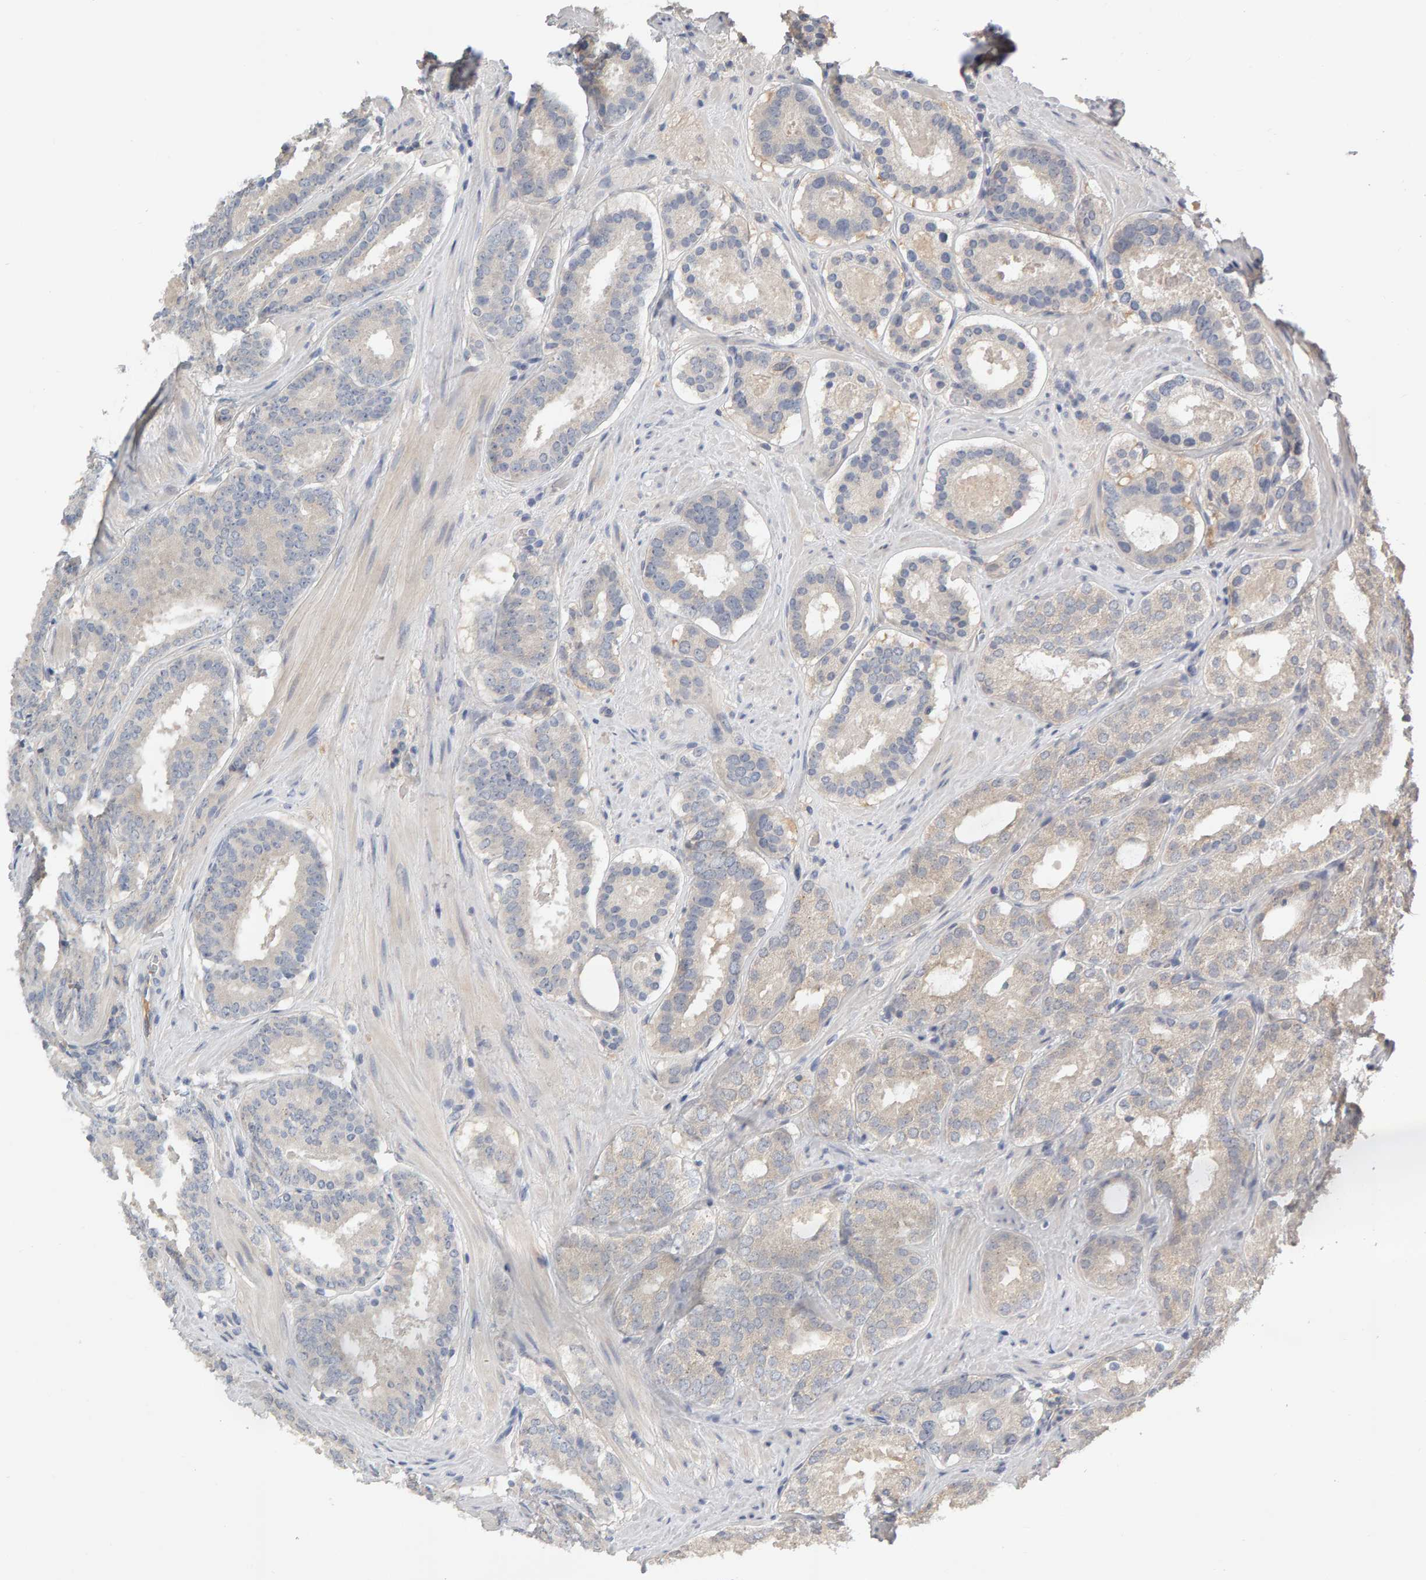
{"staining": {"intensity": "negative", "quantity": "none", "location": "none"}, "tissue": "prostate cancer", "cell_type": "Tumor cells", "image_type": "cancer", "snomed": [{"axis": "morphology", "description": "Adenocarcinoma, Low grade"}, {"axis": "topography", "description": "Prostate"}], "caption": "Tumor cells show no significant staining in low-grade adenocarcinoma (prostate).", "gene": "GFUS", "patient": {"sex": "male", "age": 69}}